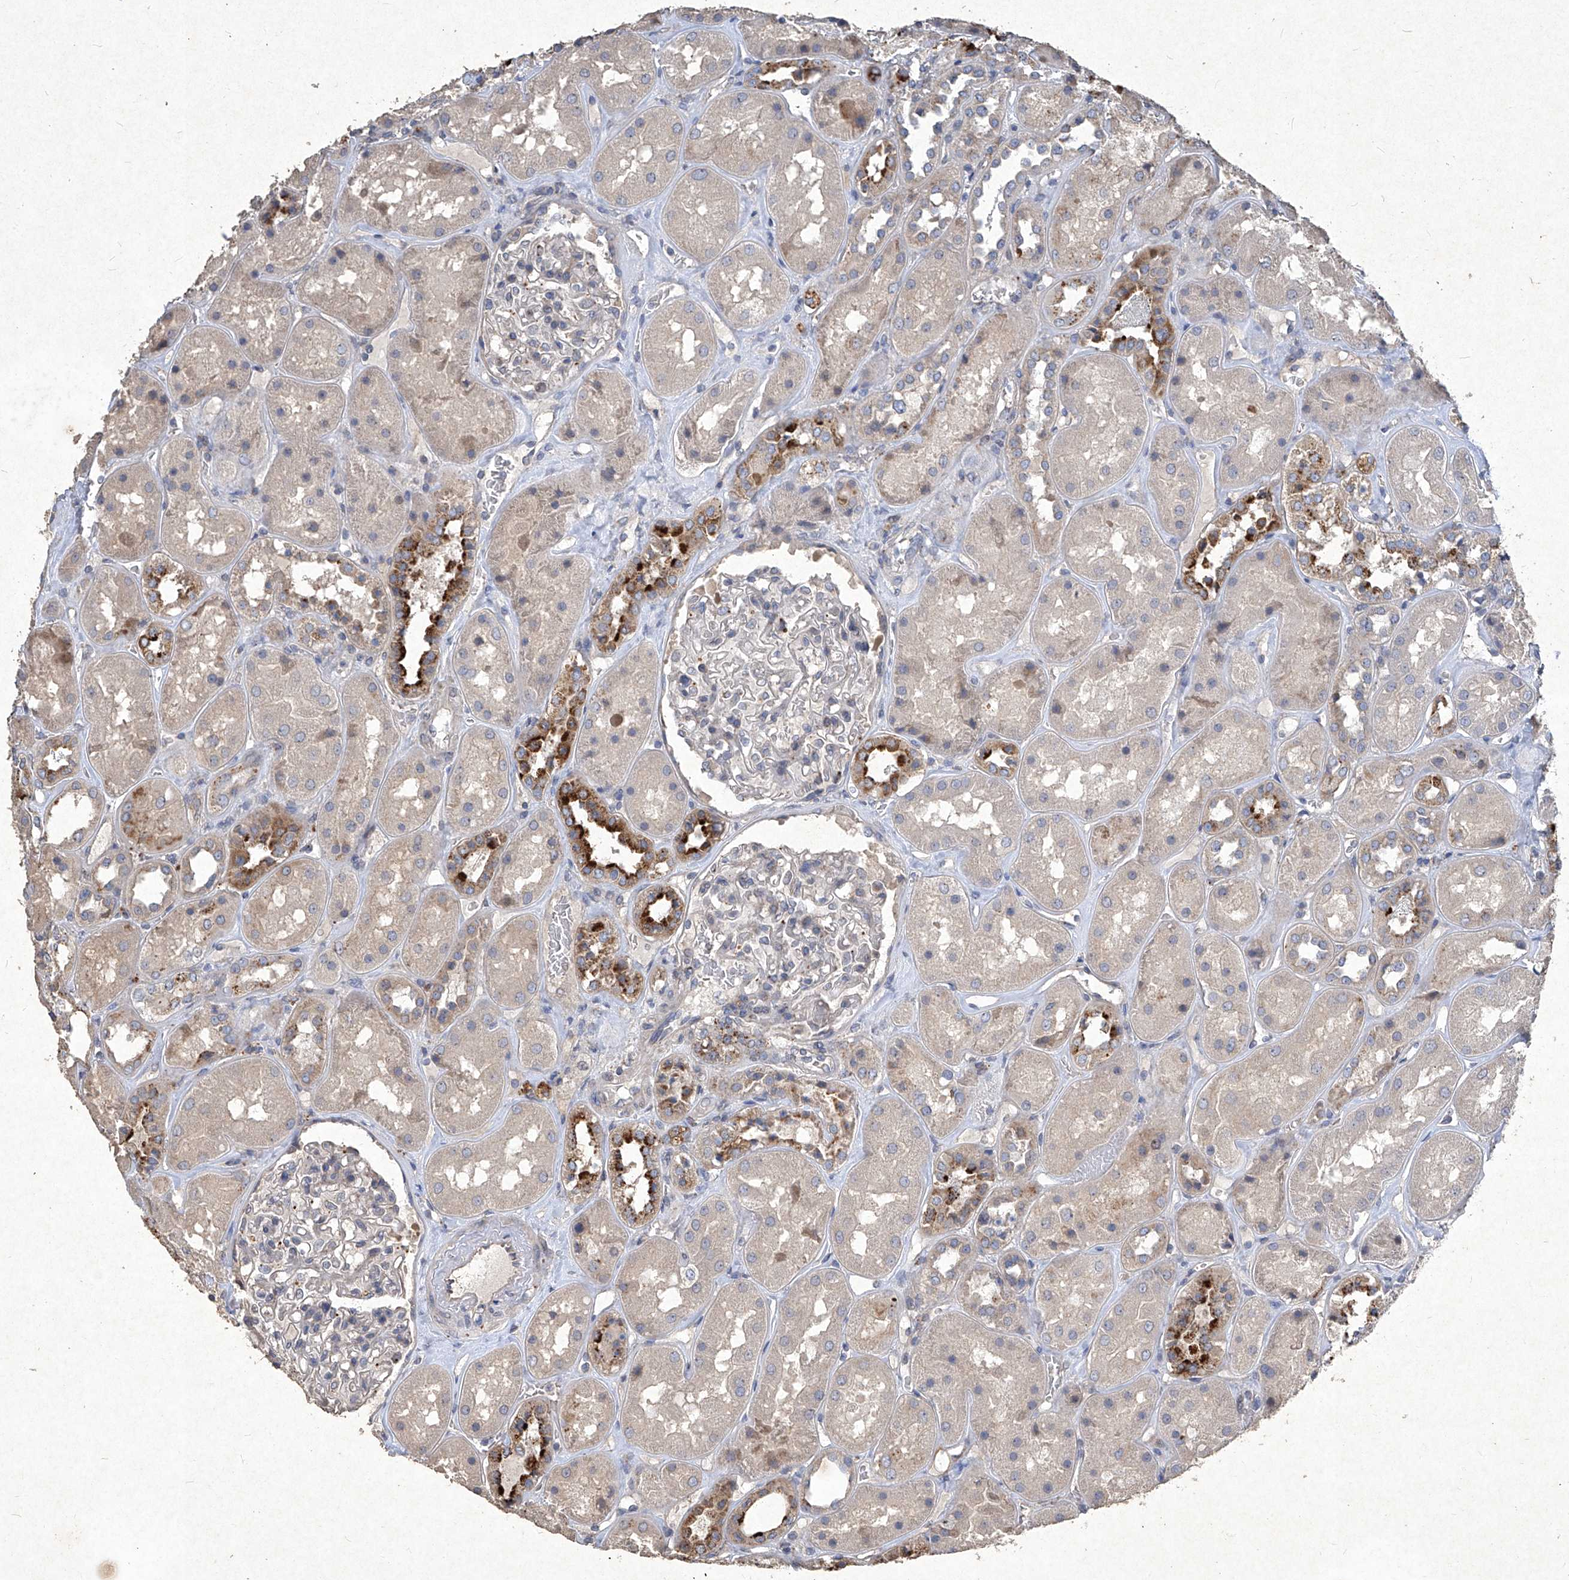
{"staining": {"intensity": "moderate", "quantity": "<25%", "location": "cytoplasmic/membranous"}, "tissue": "kidney", "cell_type": "Cells in glomeruli", "image_type": "normal", "snomed": [{"axis": "morphology", "description": "Normal tissue, NOS"}, {"axis": "topography", "description": "Kidney"}], "caption": "Cells in glomeruli exhibit low levels of moderate cytoplasmic/membranous expression in approximately <25% of cells in unremarkable kidney.", "gene": "MED16", "patient": {"sex": "male", "age": 70}}